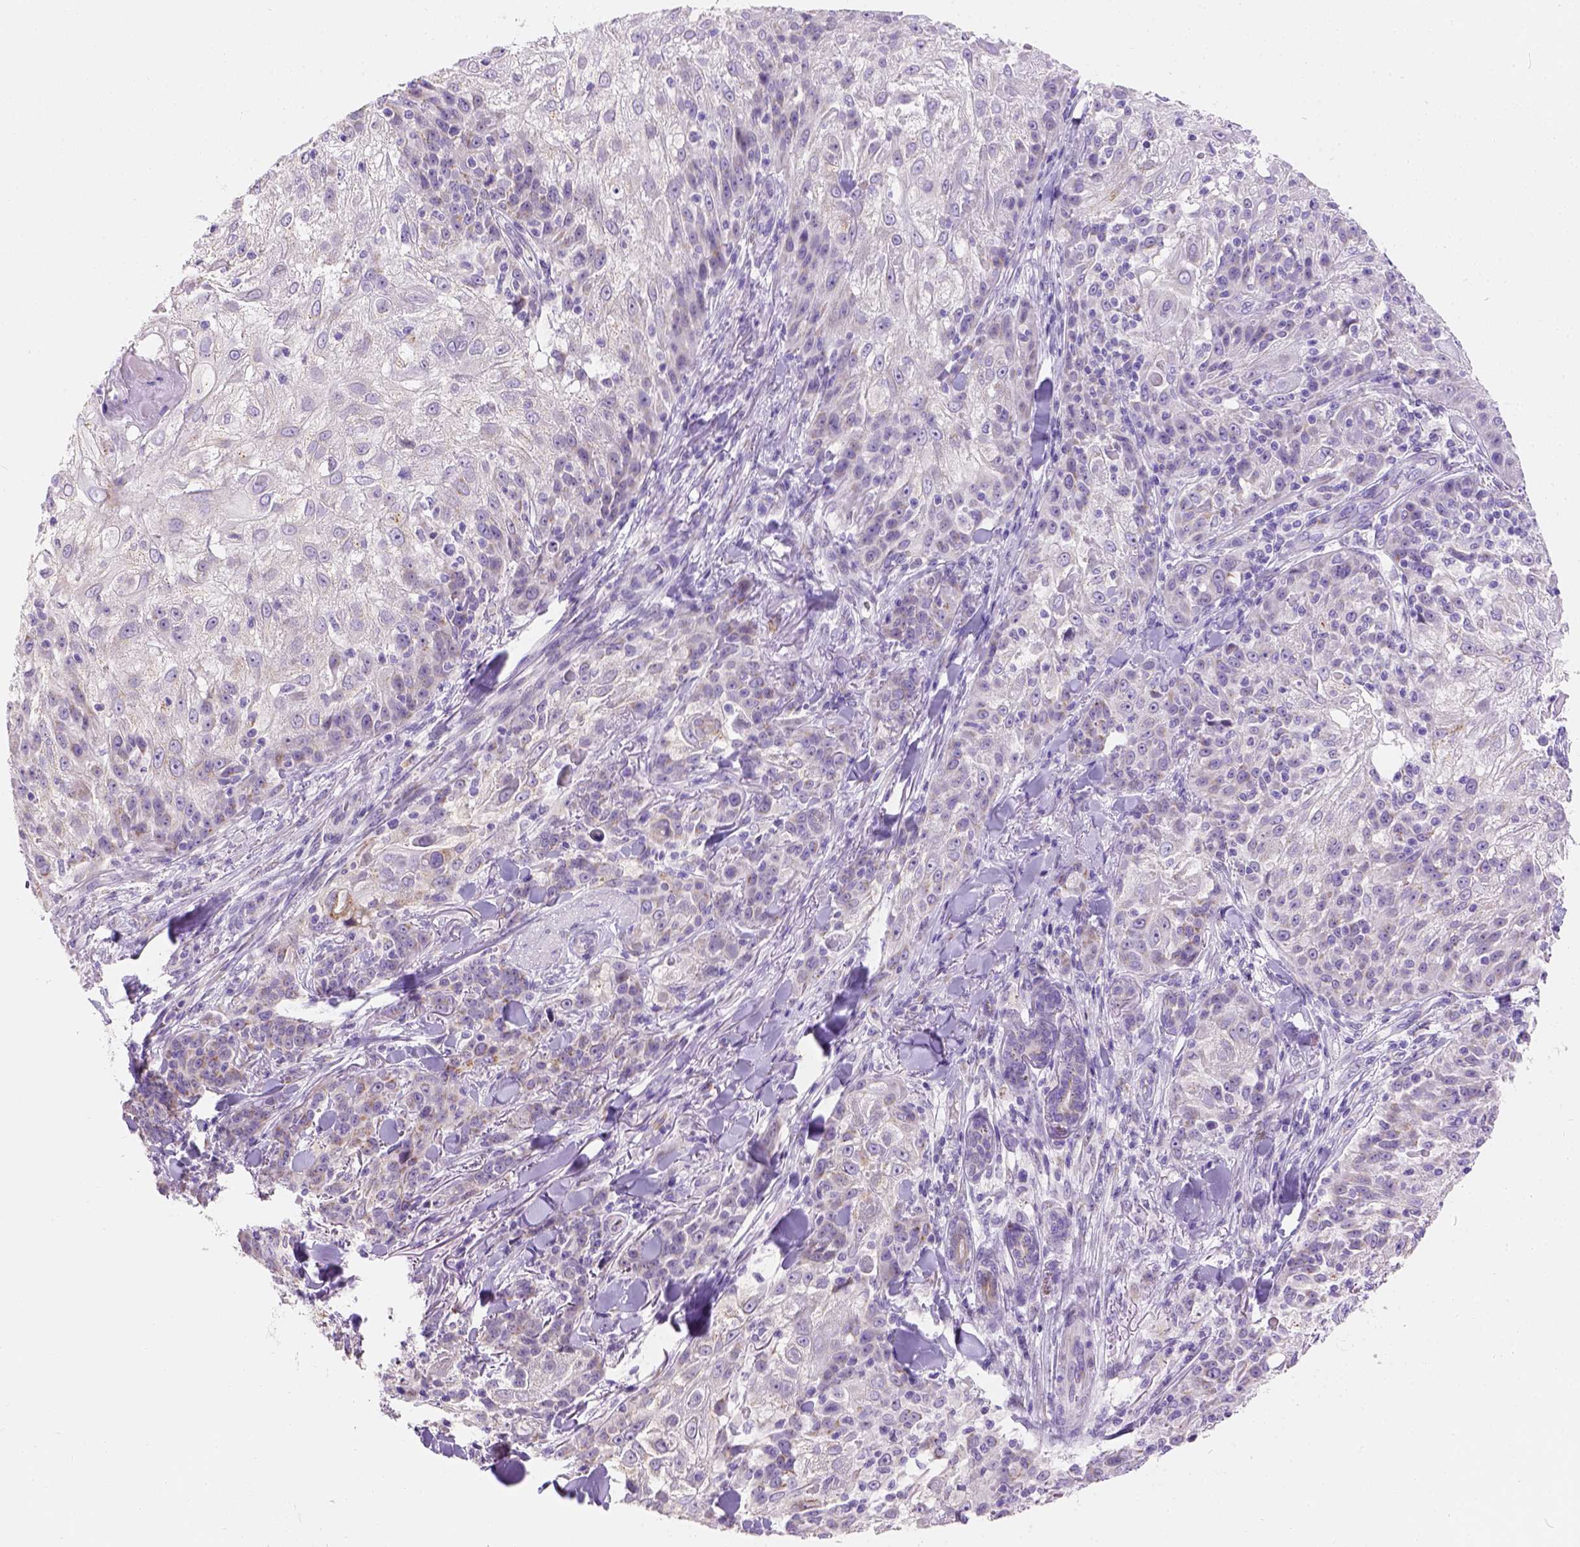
{"staining": {"intensity": "weak", "quantity": "<25%", "location": "cytoplasmic/membranous"}, "tissue": "skin cancer", "cell_type": "Tumor cells", "image_type": "cancer", "snomed": [{"axis": "morphology", "description": "Normal tissue, NOS"}, {"axis": "morphology", "description": "Squamous cell carcinoma, NOS"}, {"axis": "topography", "description": "Skin"}], "caption": "Protein analysis of skin squamous cell carcinoma displays no significant staining in tumor cells.", "gene": "PHF7", "patient": {"sex": "female", "age": 83}}